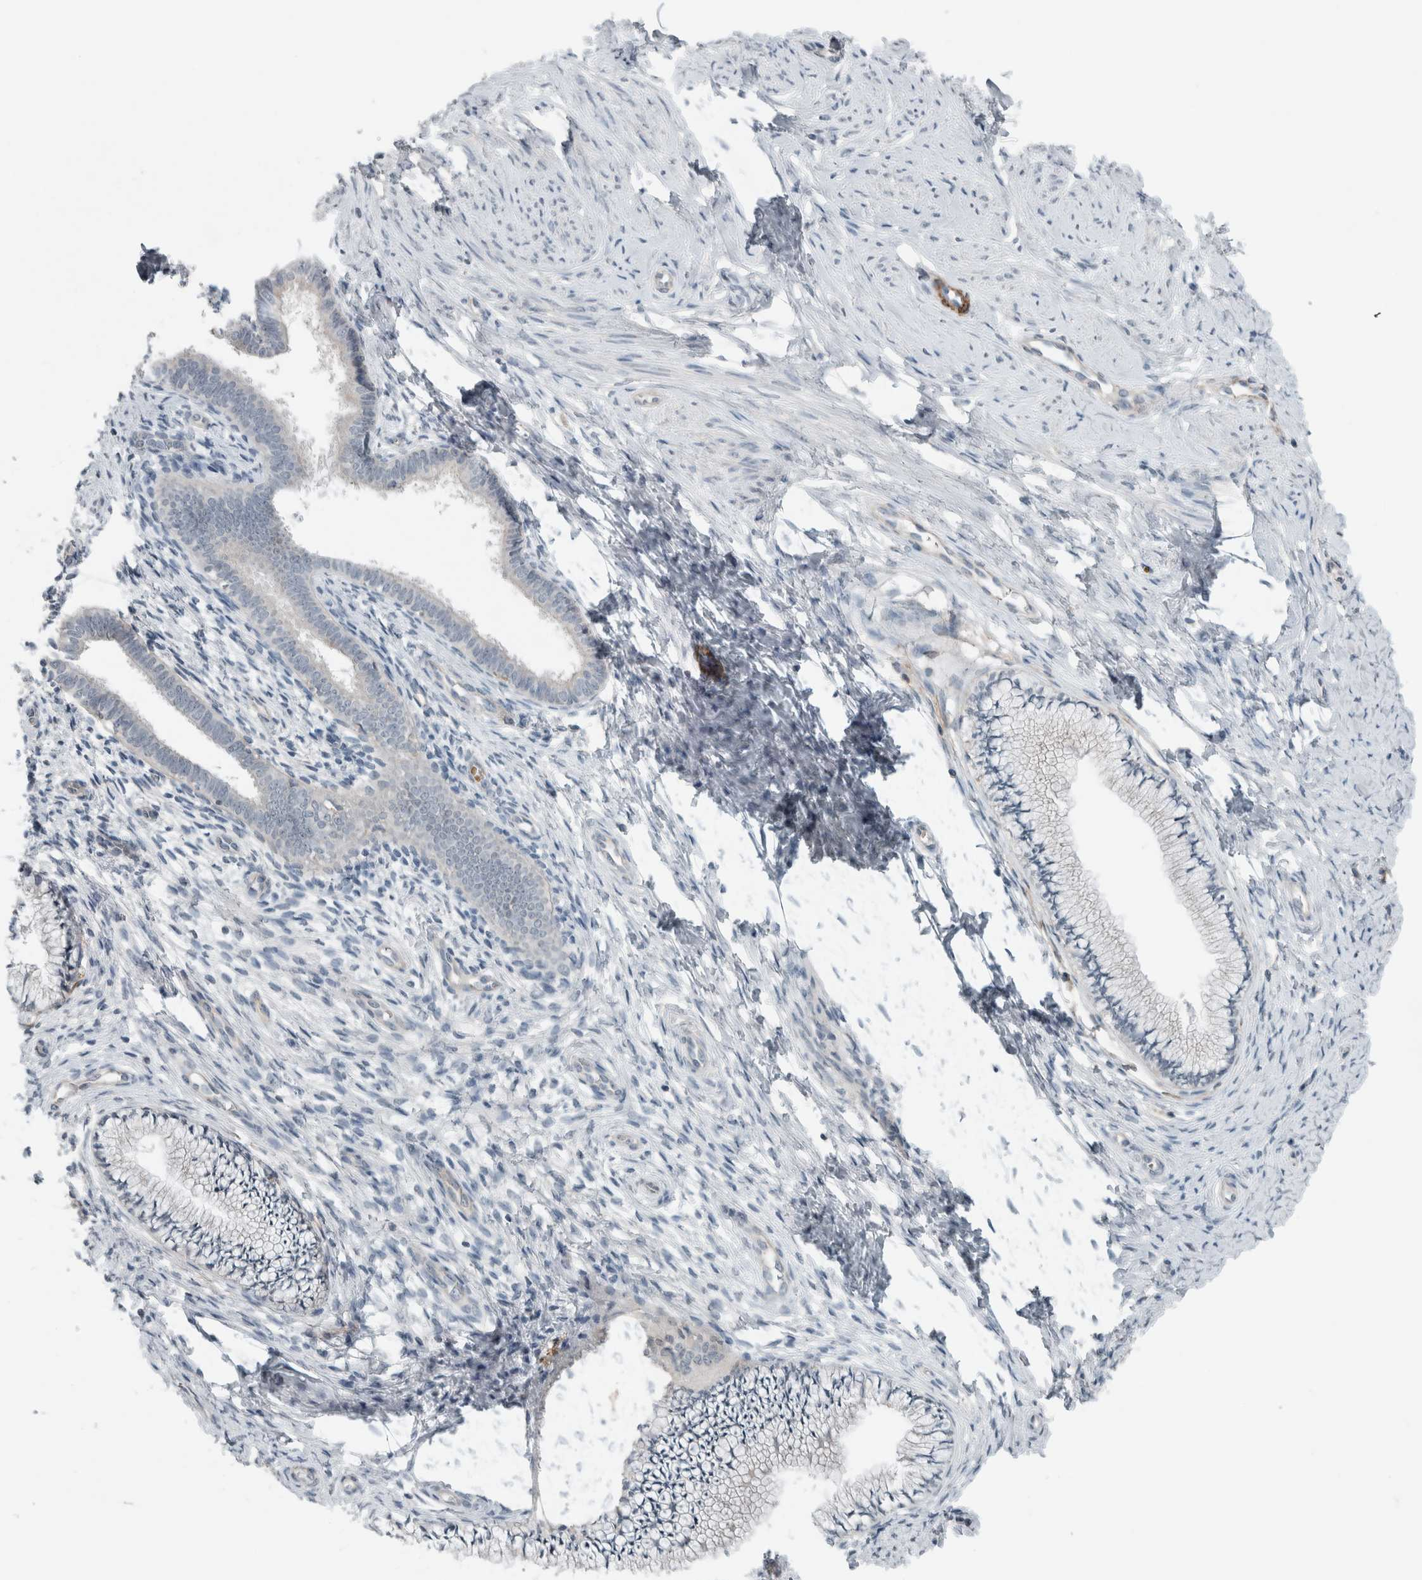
{"staining": {"intensity": "negative", "quantity": "none", "location": "none"}, "tissue": "cervix", "cell_type": "Glandular cells", "image_type": "normal", "snomed": [{"axis": "morphology", "description": "Normal tissue, NOS"}, {"axis": "topography", "description": "Cervix"}], "caption": "The micrograph shows no staining of glandular cells in normal cervix. The staining was performed using DAB to visualize the protein expression in brown, while the nuclei were stained in blue with hematoxylin (Magnification: 20x).", "gene": "JADE2", "patient": {"sex": "female", "age": 36}}